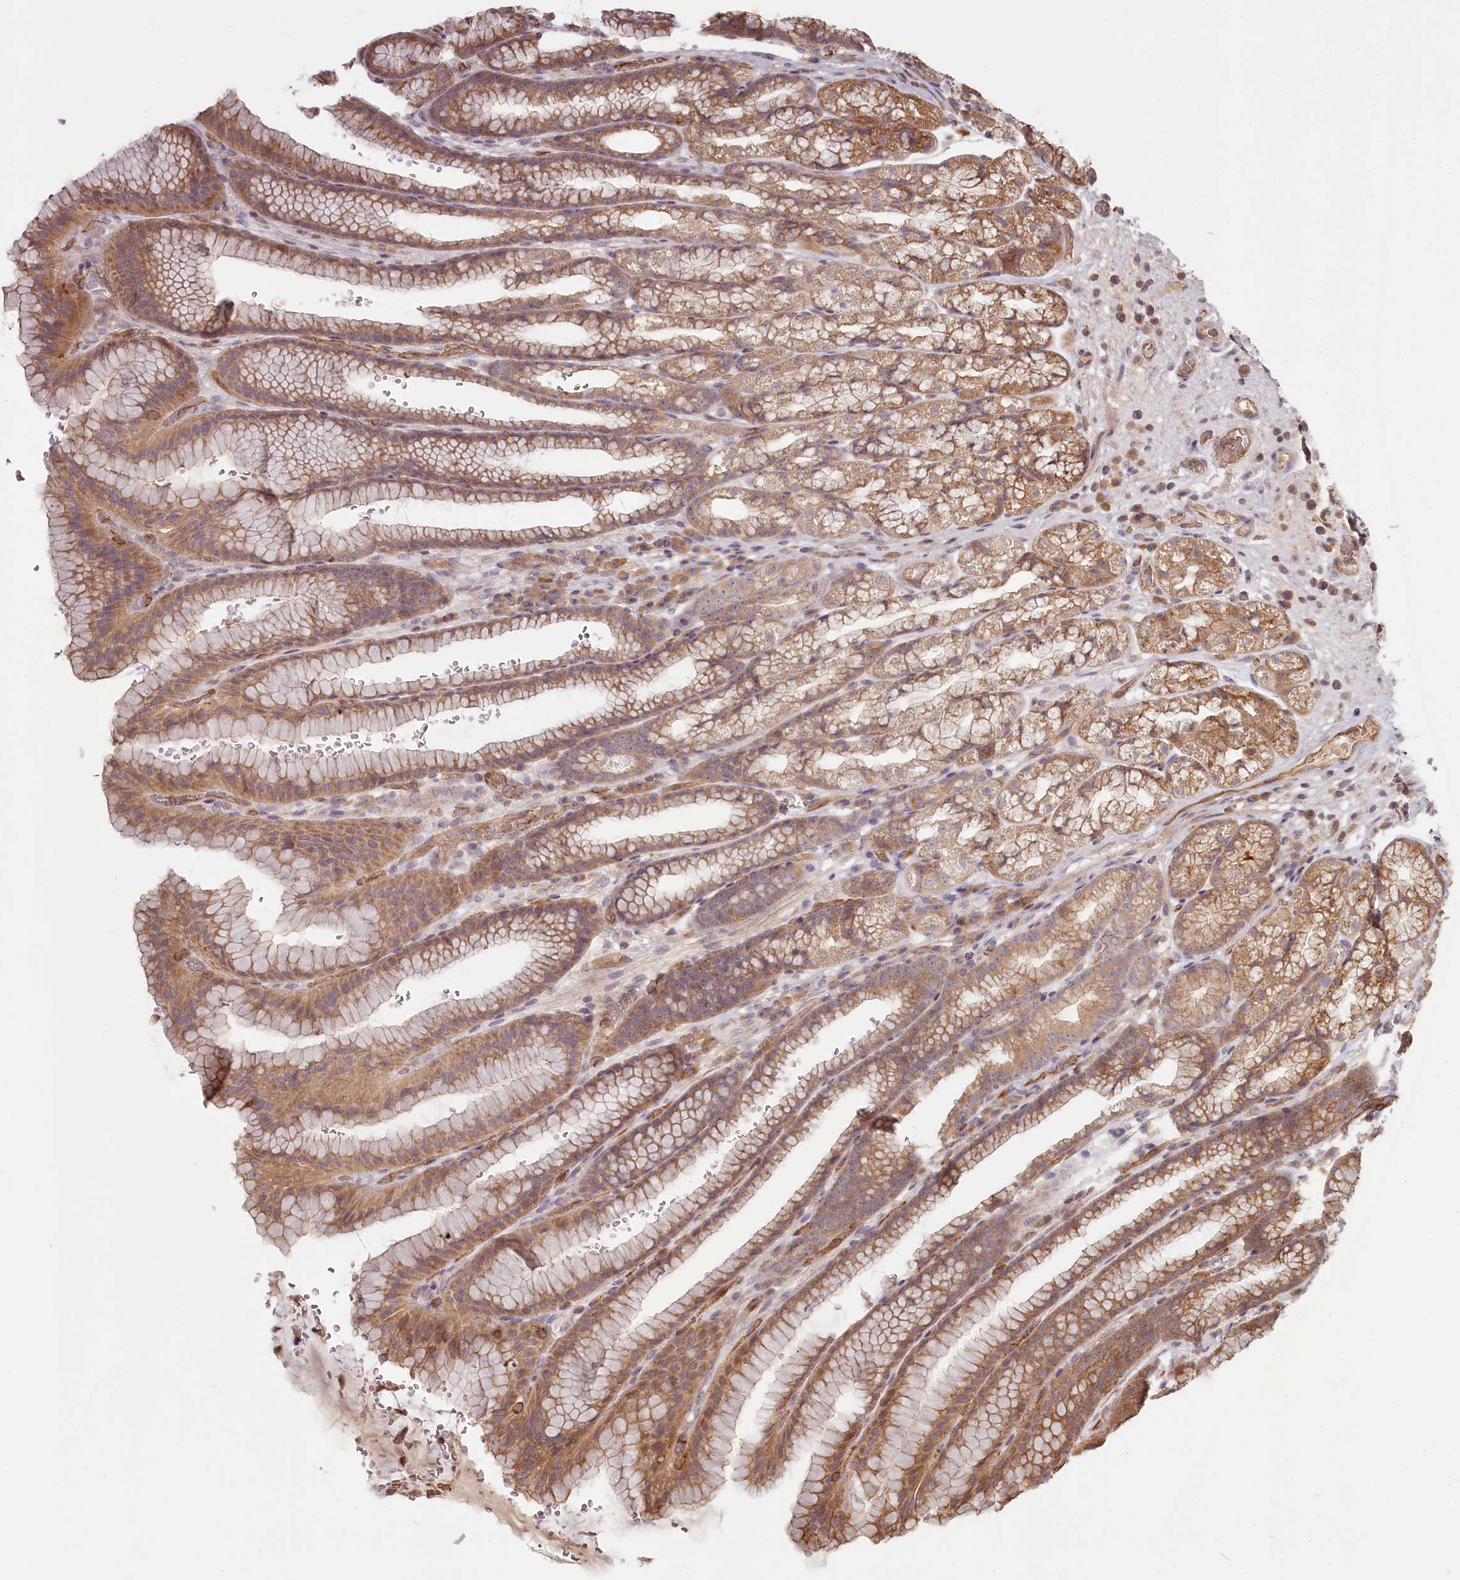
{"staining": {"intensity": "moderate", "quantity": ">75%", "location": "cytoplasmic/membranous"}, "tissue": "stomach", "cell_type": "Glandular cells", "image_type": "normal", "snomed": [{"axis": "morphology", "description": "Normal tissue, NOS"}, {"axis": "morphology", "description": "Adenocarcinoma, NOS"}, {"axis": "topography", "description": "Stomach"}], "caption": "Moderate cytoplasmic/membranous protein staining is seen in approximately >75% of glandular cells in stomach. Using DAB (brown) and hematoxylin (blue) stains, captured at high magnification using brightfield microscopy.", "gene": "TMIE", "patient": {"sex": "male", "age": 57}}